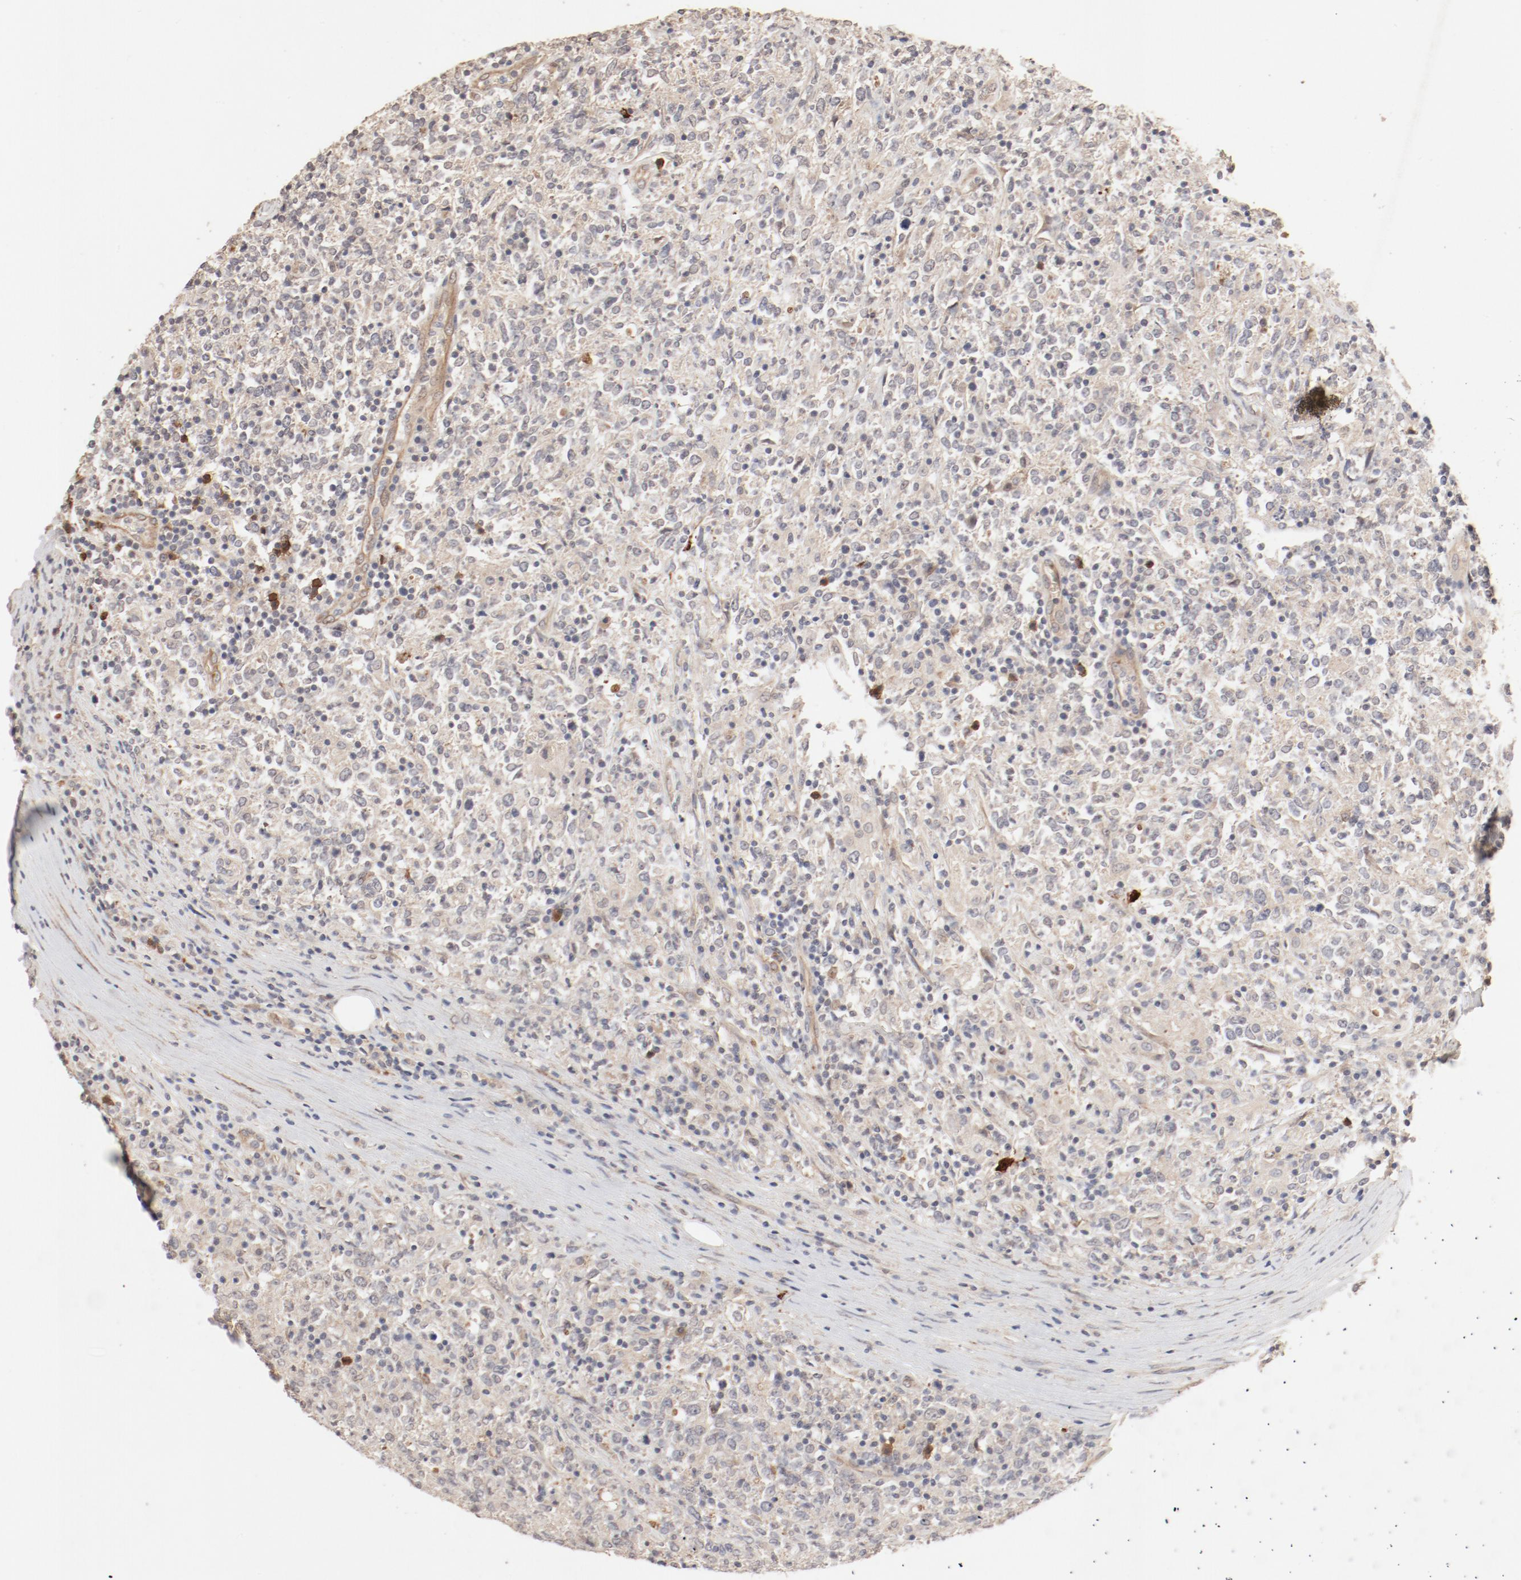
{"staining": {"intensity": "weak", "quantity": "25%-75%", "location": "cytoplasmic/membranous"}, "tissue": "lymphoma", "cell_type": "Tumor cells", "image_type": "cancer", "snomed": [{"axis": "morphology", "description": "Malignant lymphoma, non-Hodgkin's type, High grade"}, {"axis": "topography", "description": "Lymph node"}], "caption": "Malignant lymphoma, non-Hodgkin's type (high-grade) stained with a protein marker reveals weak staining in tumor cells.", "gene": "IL3RA", "patient": {"sex": "female", "age": 84}}